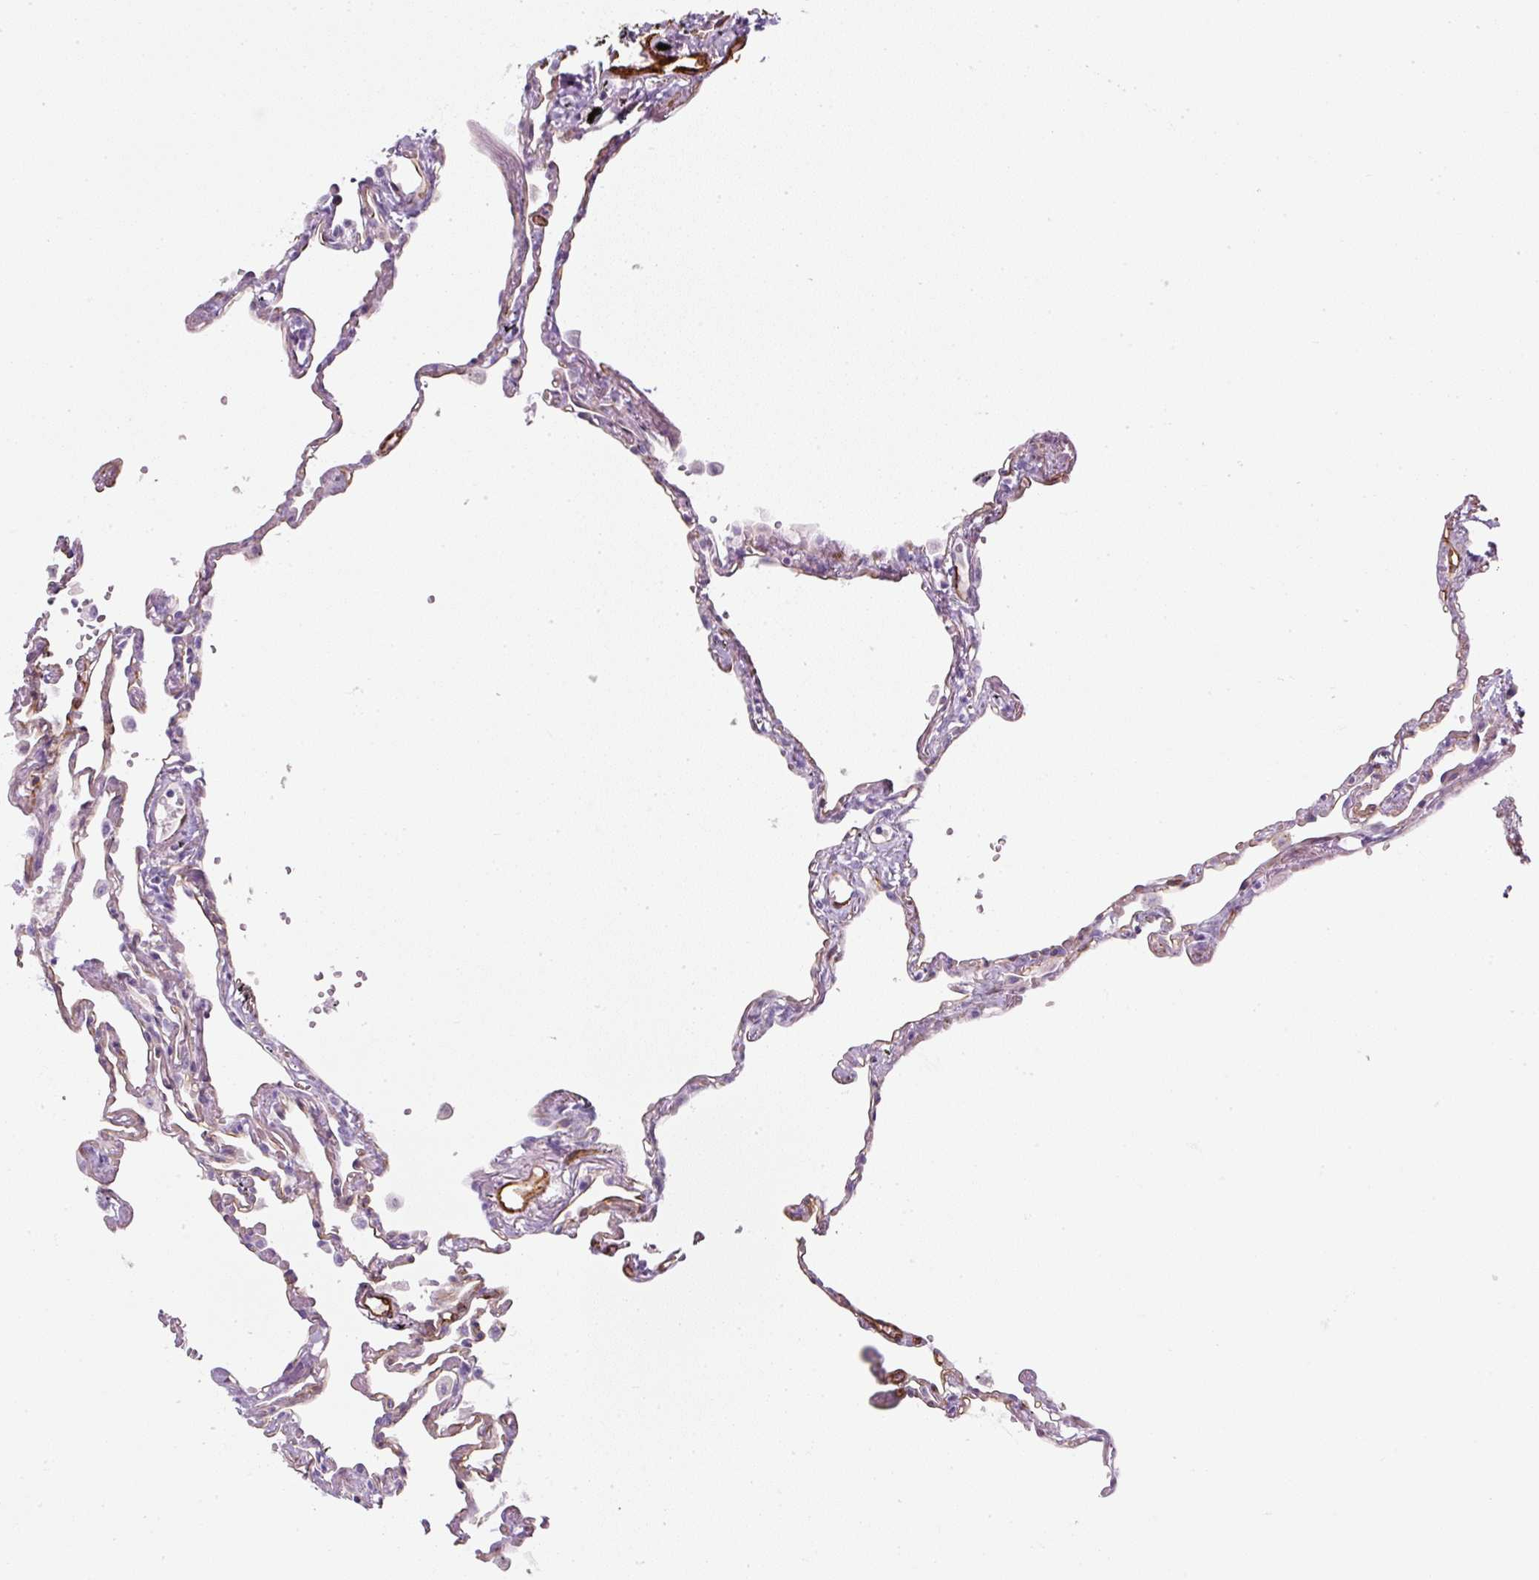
{"staining": {"intensity": "negative", "quantity": "none", "location": "none"}, "tissue": "lung", "cell_type": "Alveolar cells", "image_type": "normal", "snomed": [{"axis": "morphology", "description": "Normal tissue, NOS"}, {"axis": "topography", "description": "Lung"}], "caption": "Micrograph shows no protein positivity in alveolar cells of normal lung.", "gene": "CAVIN3", "patient": {"sex": "female", "age": 67}}